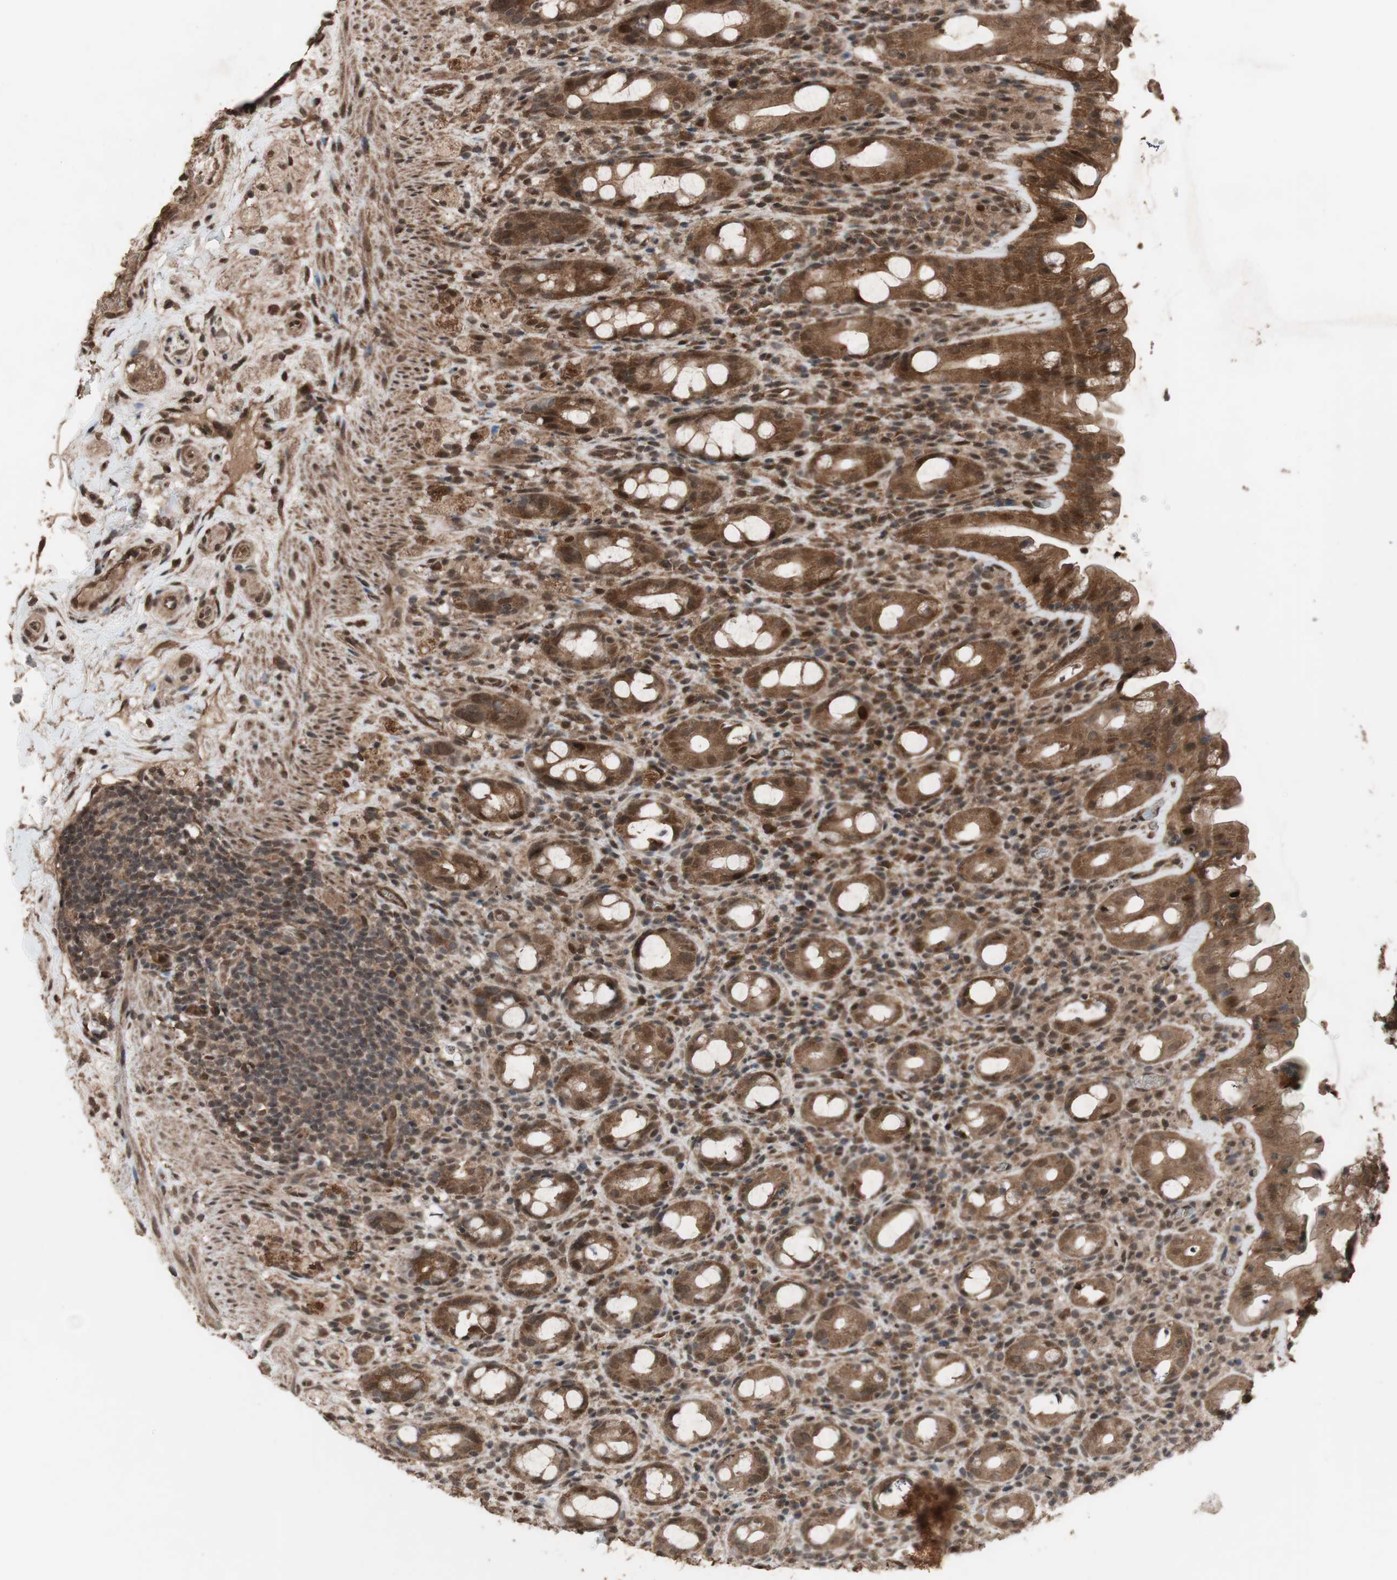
{"staining": {"intensity": "moderate", "quantity": ">75%", "location": "cytoplasmic/membranous,nuclear"}, "tissue": "rectum", "cell_type": "Glandular cells", "image_type": "normal", "snomed": [{"axis": "morphology", "description": "Normal tissue, NOS"}, {"axis": "topography", "description": "Rectum"}], "caption": "DAB (3,3'-diaminobenzidine) immunohistochemical staining of unremarkable human rectum shows moderate cytoplasmic/membranous,nuclear protein expression in about >75% of glandular cells. The protein of interest is shown in brown color, while the nuclei are stained blue.", "gene": "KANSL1", "patient": {"sex": "male", "age": 44}}